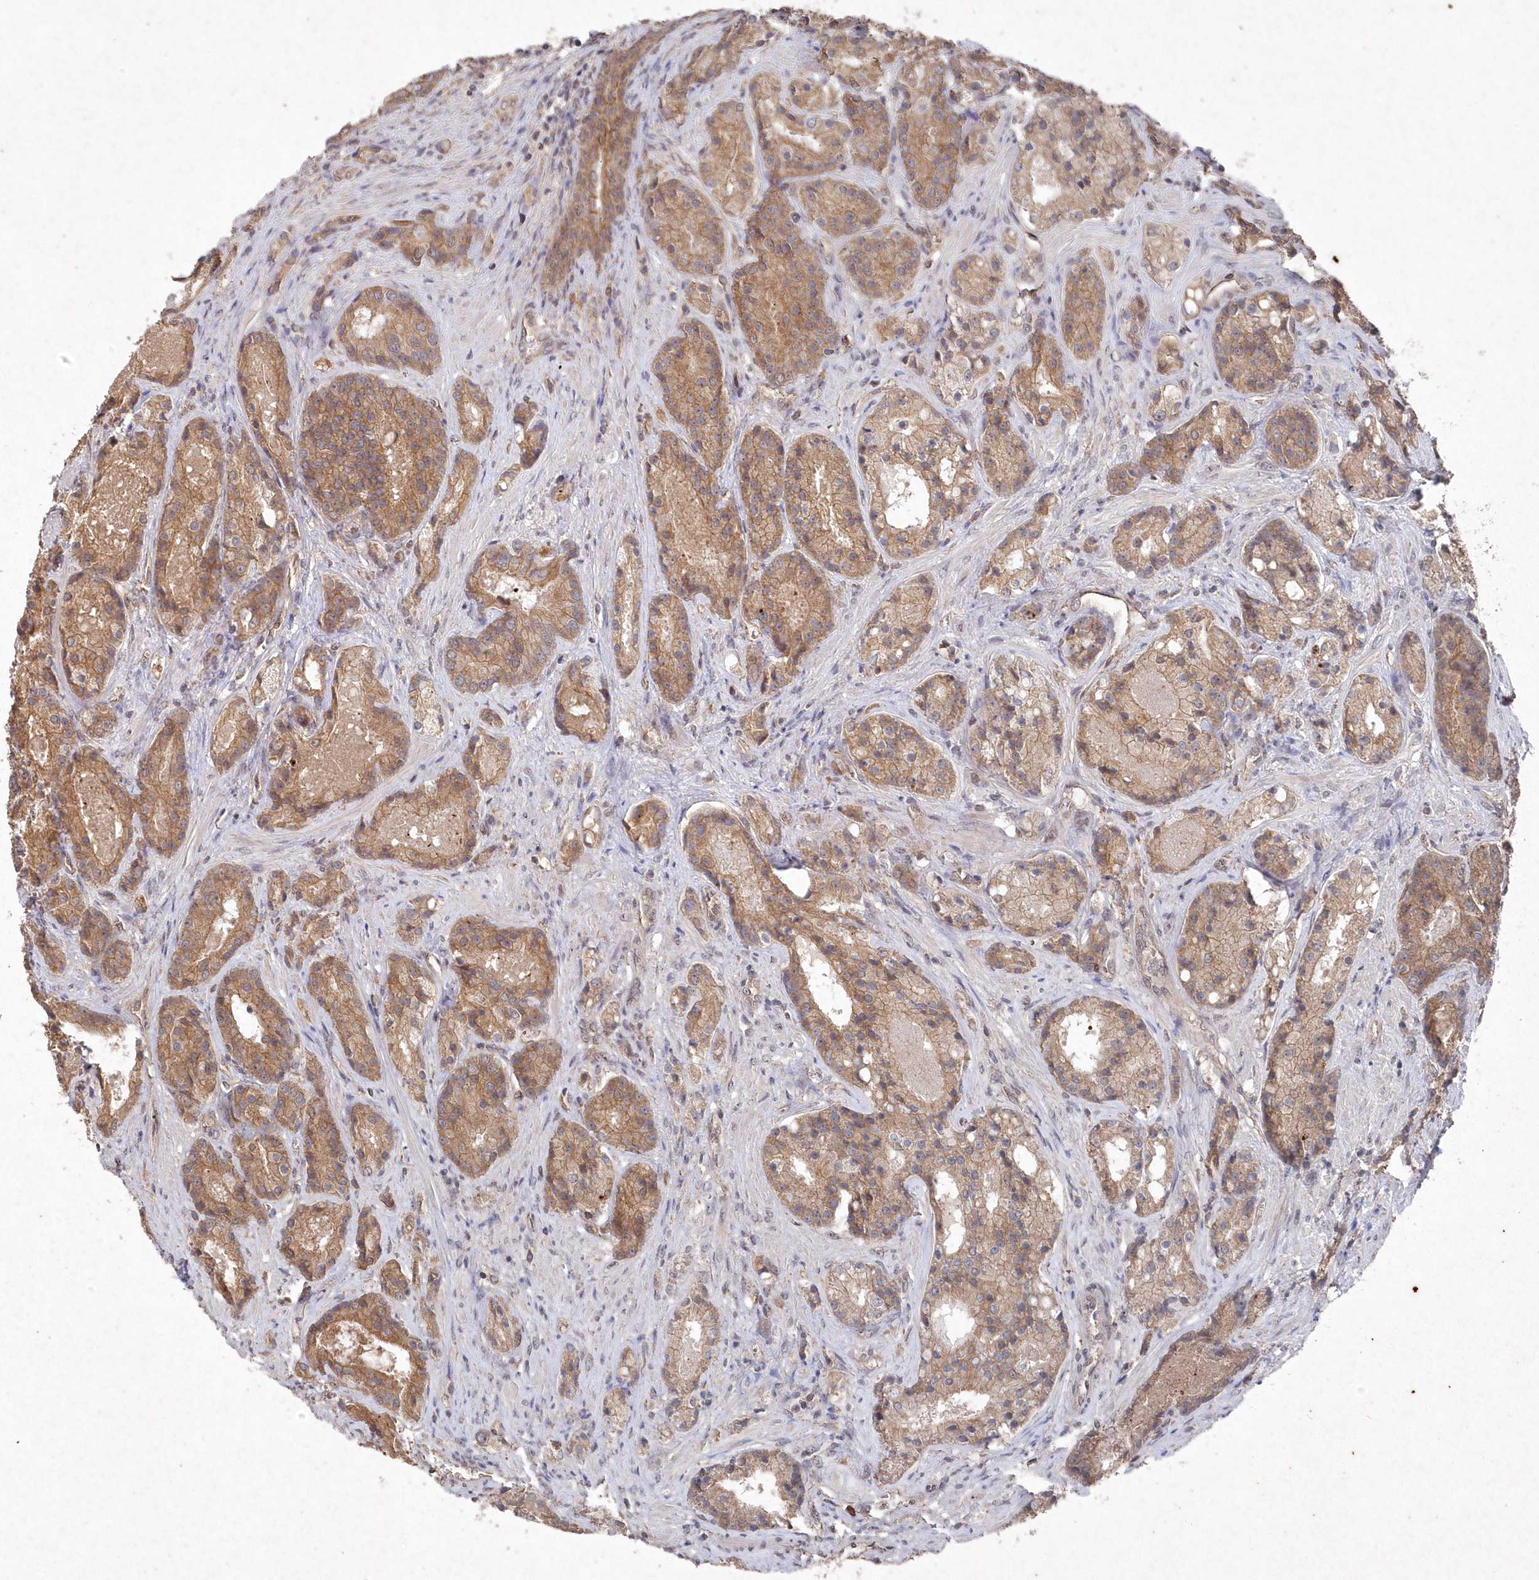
{"staining": {"intensity": "moderate", "quantity": ">75%", "location": "cytoplasmic/membranous"}, "tissue": "prostate cancer", "cell_type": "Tumor cells", "image_type": "cancer", "snomed": [{"axis": "morphology", "description": "Adenocarcinoma, High grade"}, {"axis": "topography", "description": "Prostate"}], "caption": "Immunohistochemistry of human adenocarcinoma (high-grade) (prostate) shows medium levels of moderate cytoplasmic/membranous positivity in approximately >75% of tumor cells.", "gene": "VSIG2", "patient": {"sex": "male", "age": 60}}